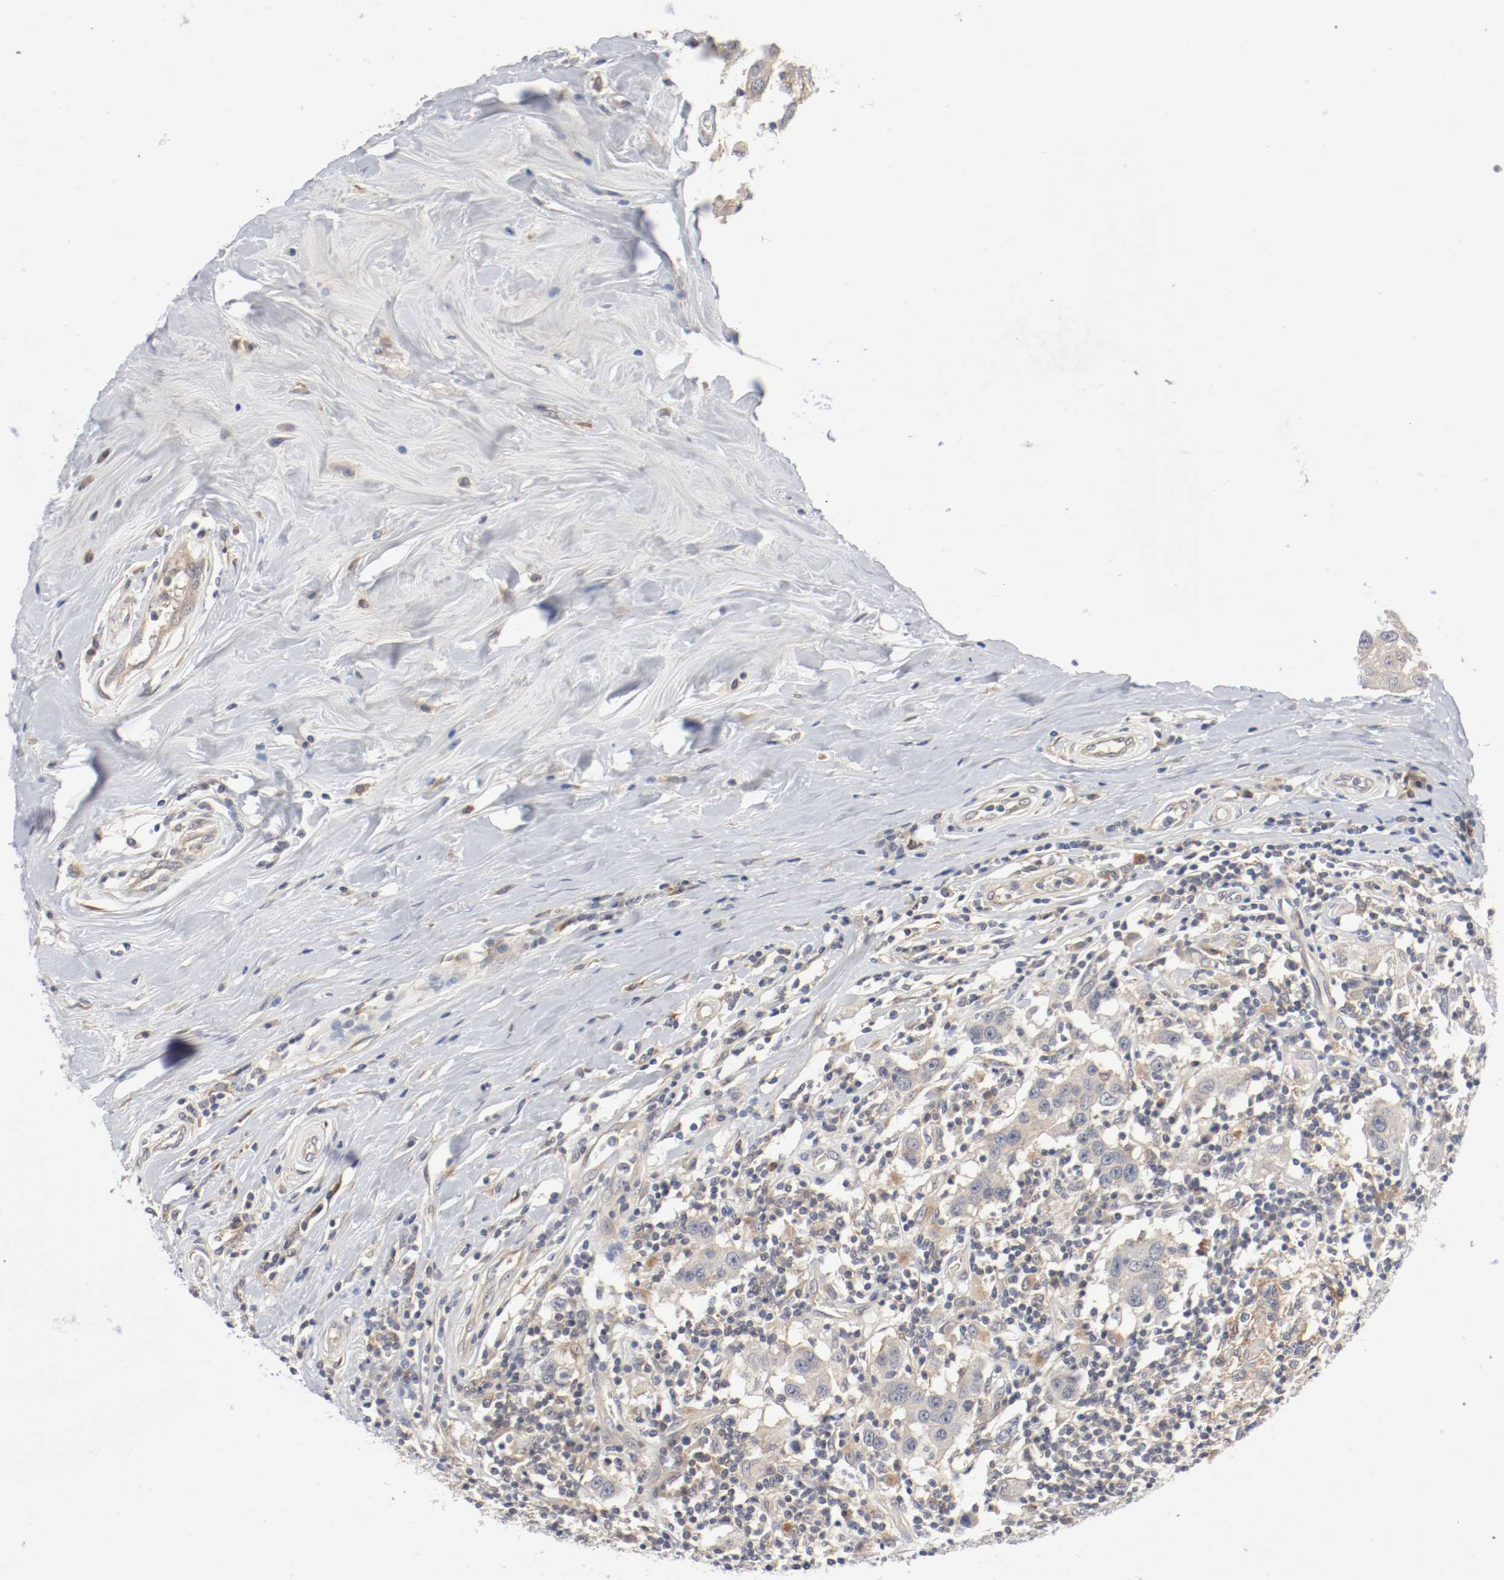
{"staining": {"intensity": "weak", "quantity": "25%-75%", "location": "cytoplasmic/membranous"}, "tissue": "breast cancer", "cell_type": "Tumor cells", "image_type": "cancer", "snomed": [{"axis": "morphology", "description": "Duct carcinoma"}, {"axis": "topography", "description": "Breast"}], "caption": "A brown stain labels weak cytoplasmic/membranous staining of a protein in human infiltrating ductal carcinoma (breast) tumor cells.", "gene": "REN", "patient": {"sex": "female", "age": 27}}